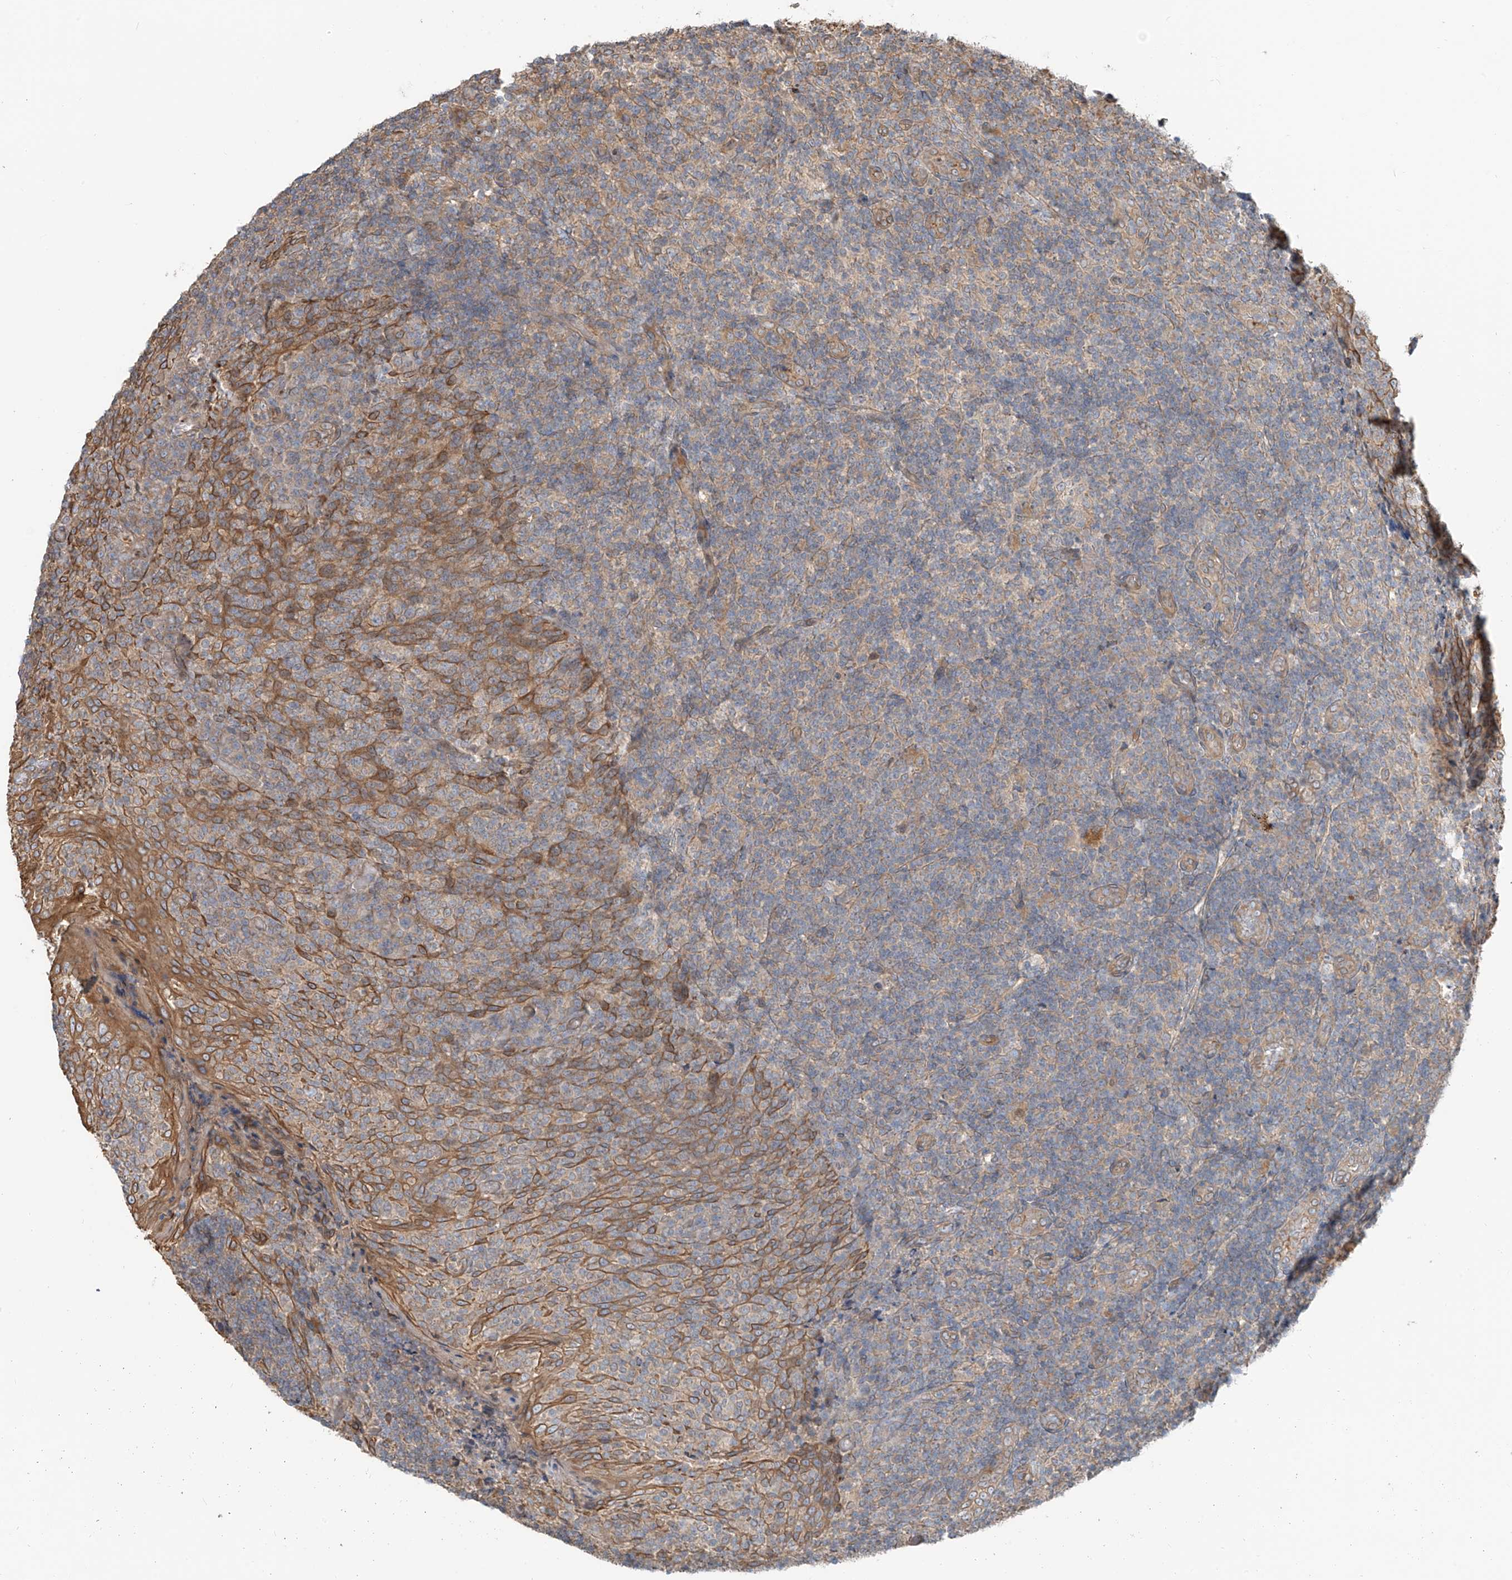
{"staining": {"intensity": "negative", "quantity": "none", "location": "none"}, "tissue": "tonsil", "cell_type": "Germinal center cells", "image_type": "normal", "snomed": [{"axis": "morphology", "description": "Normal tissue, NOS"}, {"axis": "topography", "description": "Tonsil"}], "caption": "A micrograph of tonsil stained for a protein displays no brown staining in germinal center cells. (Brightfield microscopy of DAB immunohistochemistry at high magnification).", "gene": "CEP162", "patient": {"sex": "female", "age": 19}}